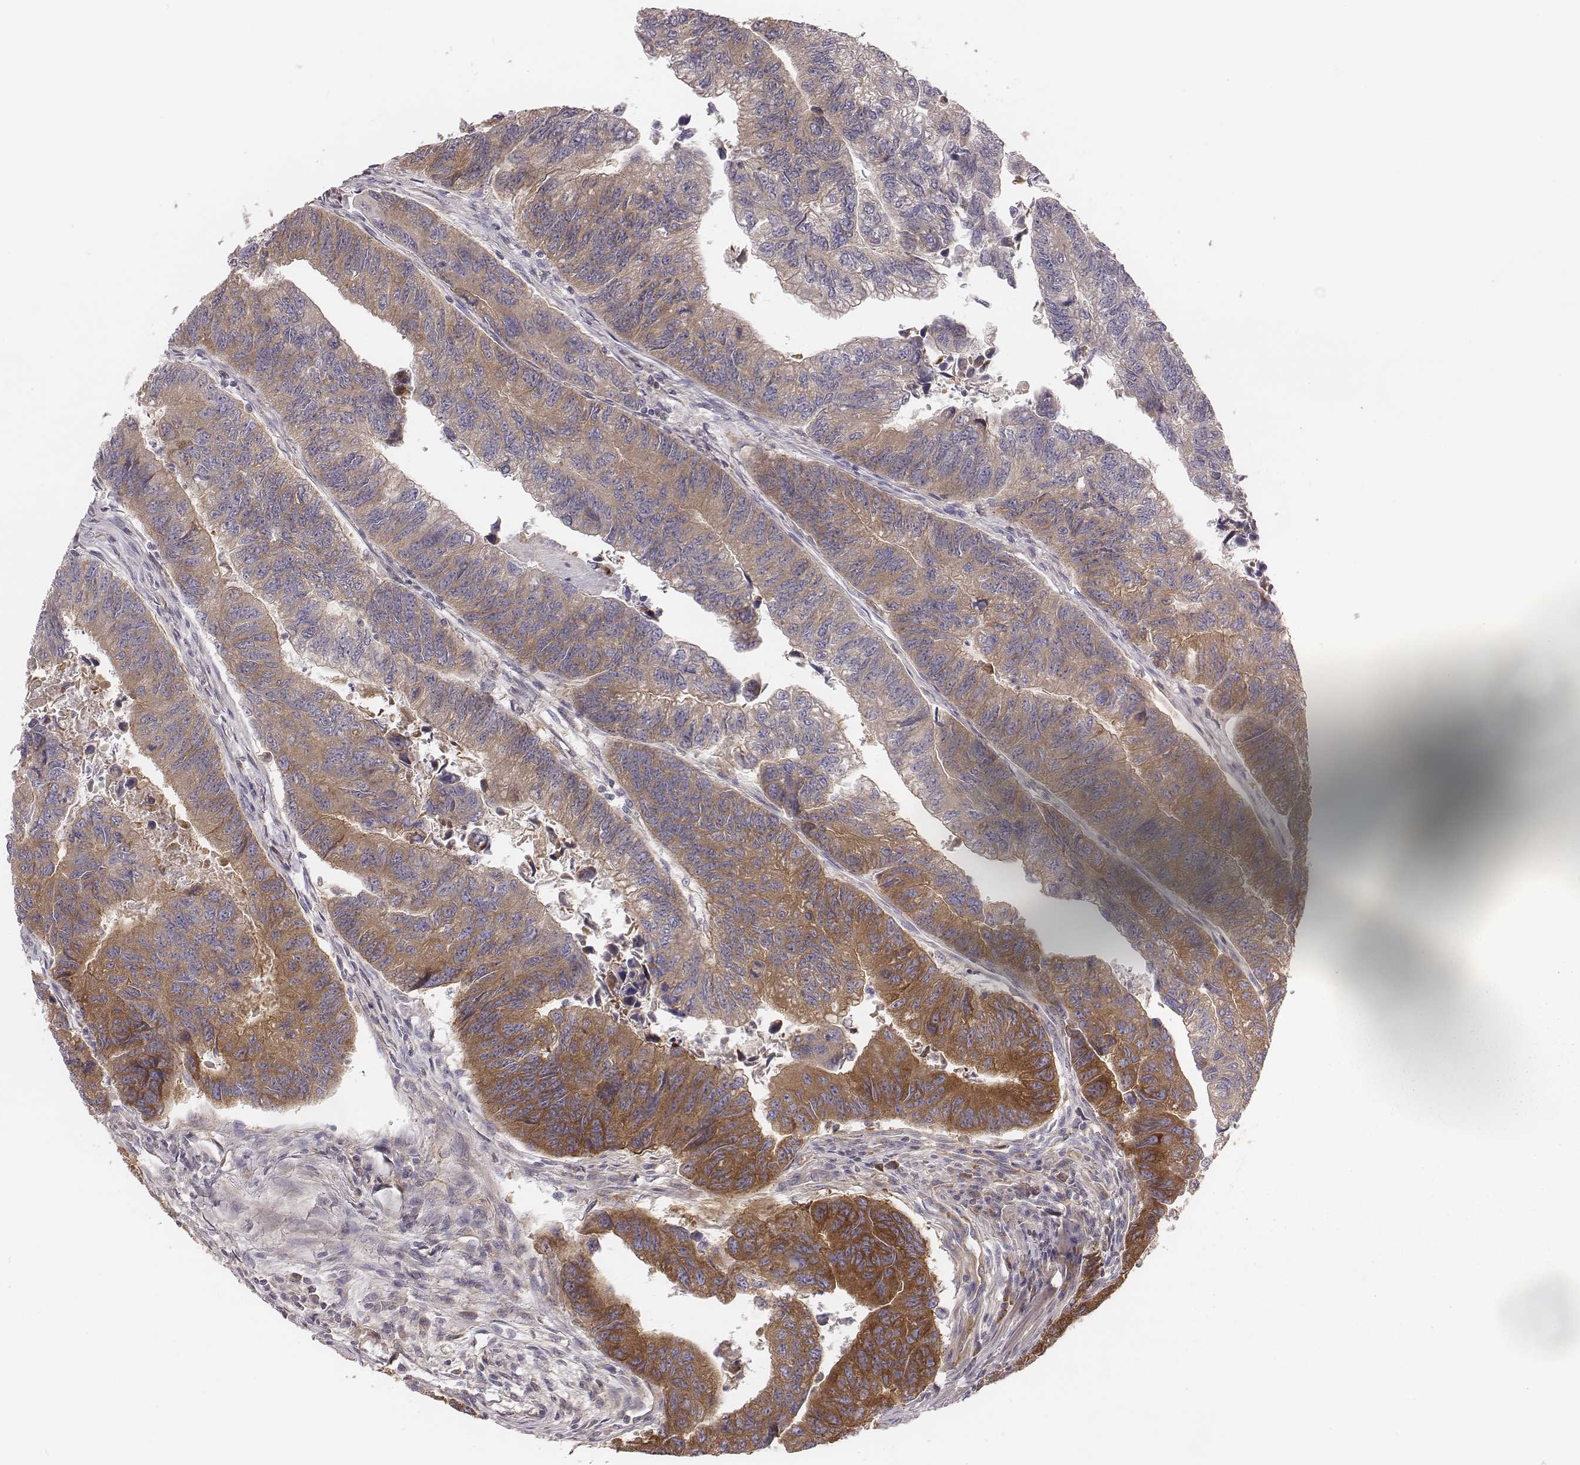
{"staining": {"intensity": "moderate", "quantity": ">75%", "location": "cytoplasmic/membranous"}, "tissue": "colorectal cancer", "cell_type": "Tumor cells", "image_type": "cancer", "snomed": [{"axis": "morphology", "description": "Adenocarcinoma, NOS"}, {"axis": "topography", "description": "Colon"}], "caption": "This image shows colorectal adenocarcinoma stained with immunohistochemistry (IHC) to label a protein in brown. The cytoplasmic/membranous of tumor cells show moderate positivity for the protein. Nuclei are counter-stained blue.", "gene": "CAD", "patient": {"sex": "female", "age": 65}}